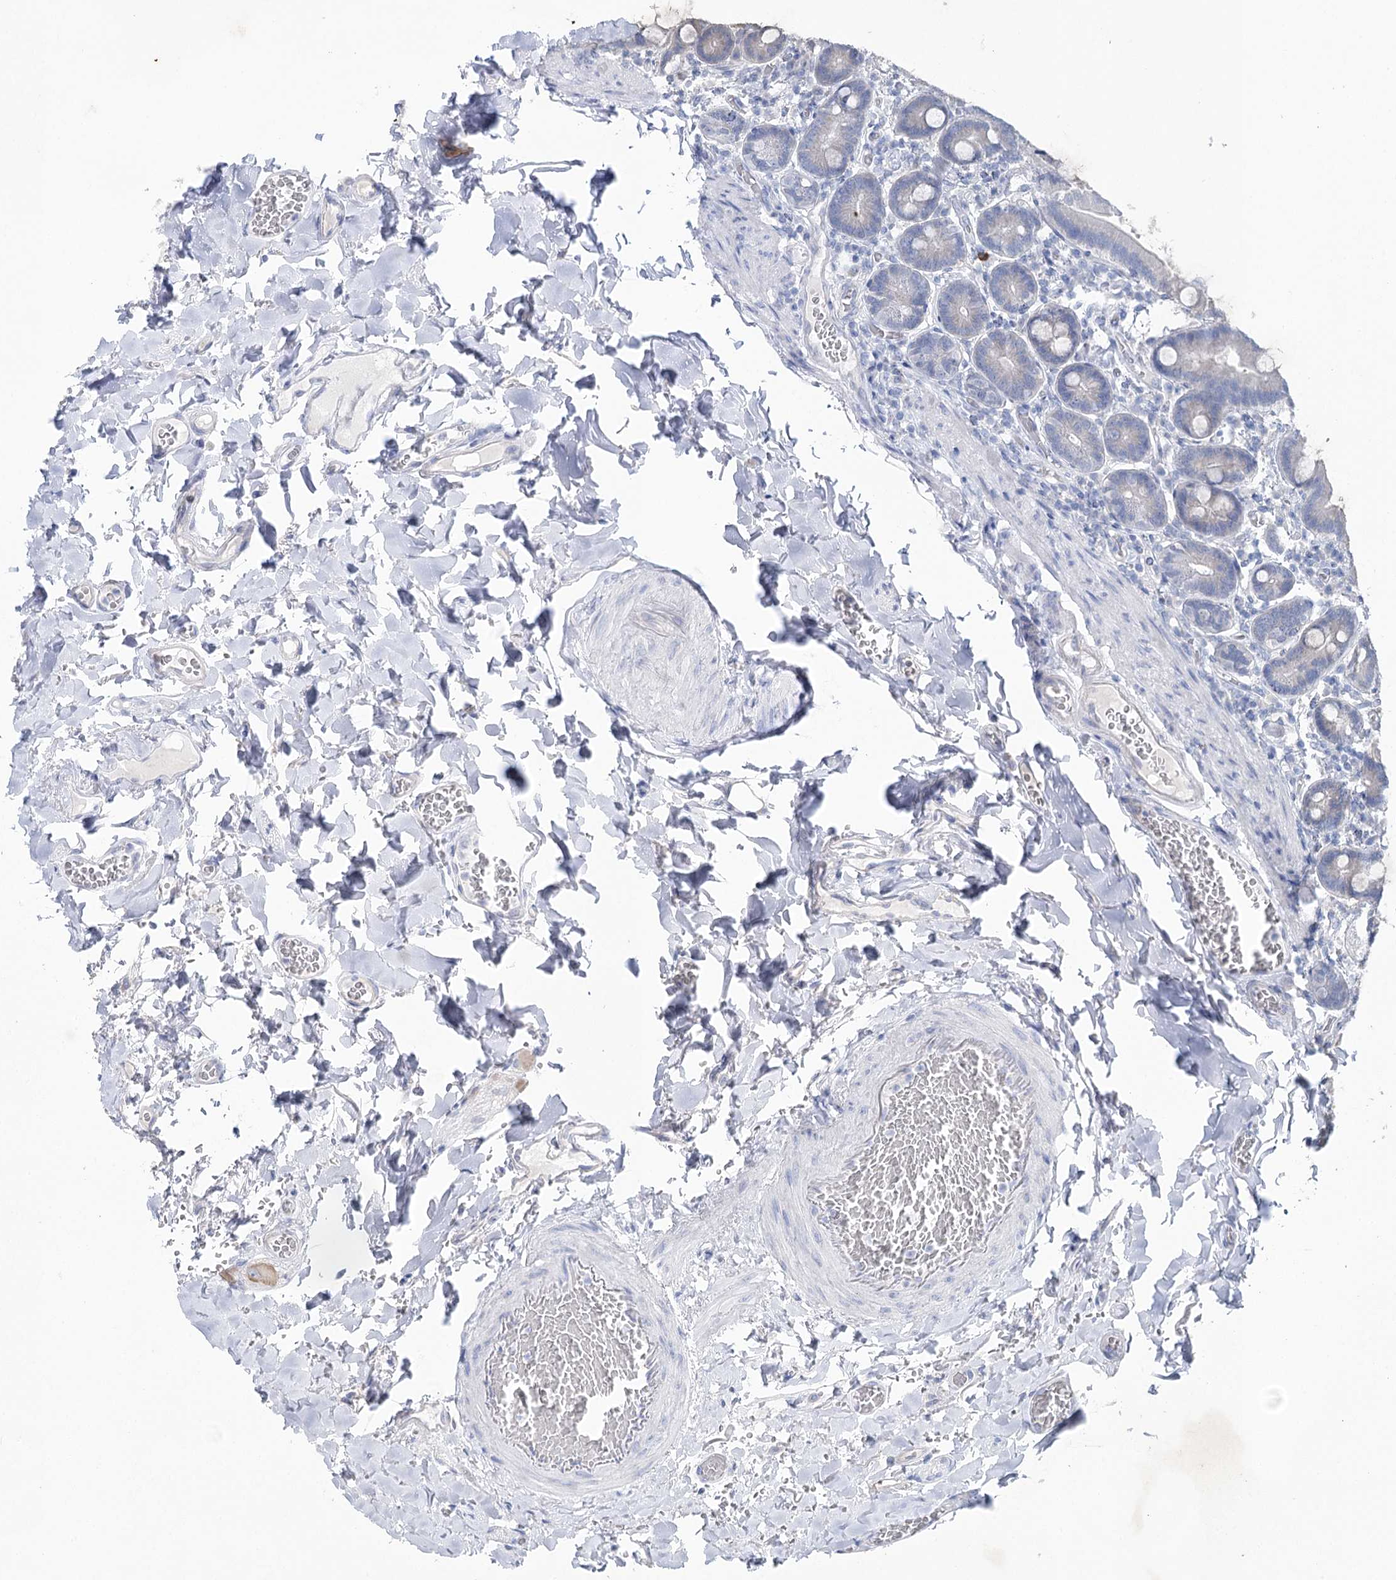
{"staining": {"intensity": "moderate", "quantity": "<25%", "location": "cytoplasmic/membranous"}, "tissue": "duodenum", "cell_type": "Glandular cells", "image_type": "normal", "snomed": [{"axis": "morphology", "description": "Normal tissue, NOS"}, {"axis": "topography", "description": "Duodenum"}], "caption": "The photomicrograph reveals immunohistochemical staining of unremarkable duodenum. There is moderate cytoplasmic/membranous expression is present in about <25% of glandular cells.", "gene": "CSN3", "patient": {"sex": "female", "age": 62}}